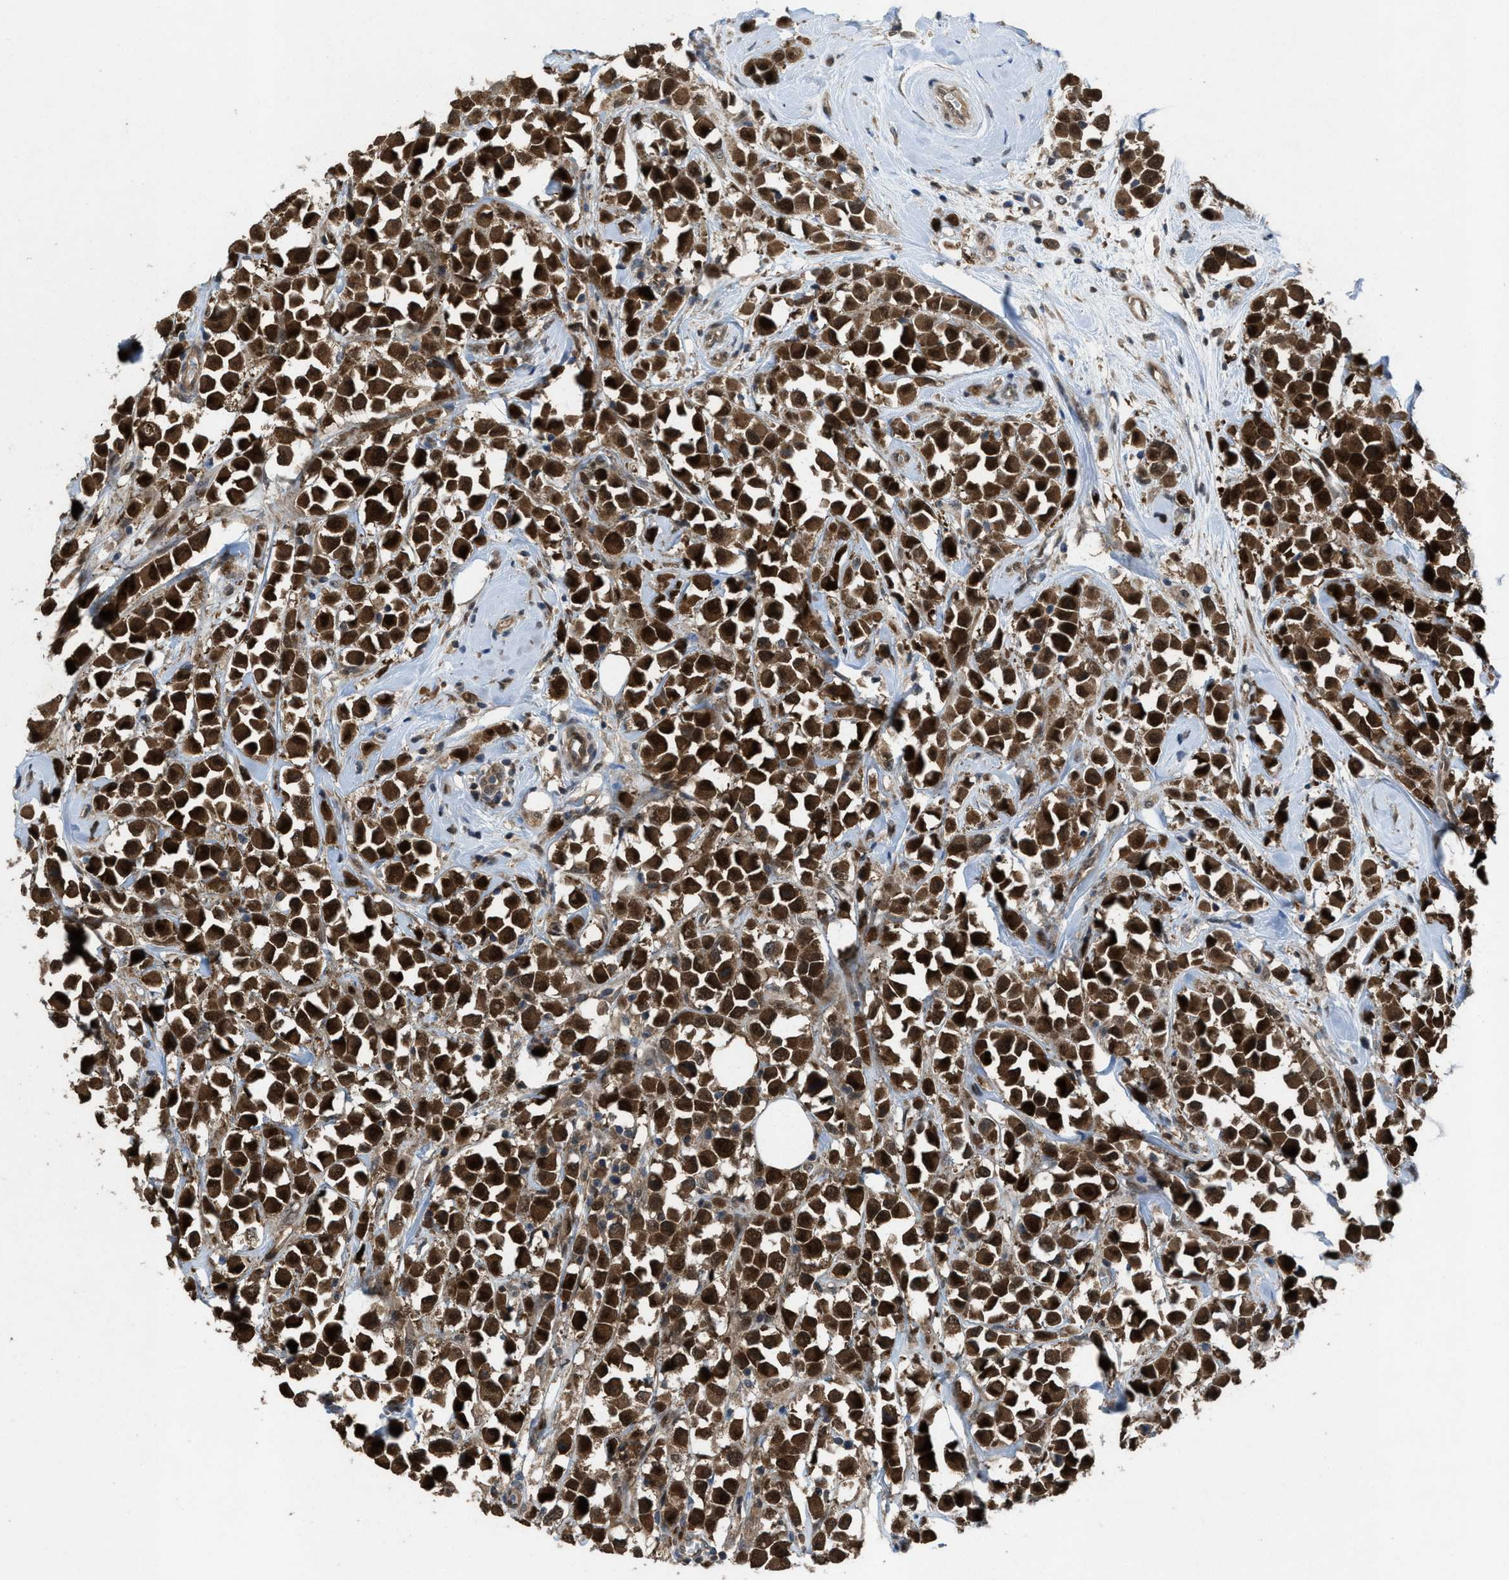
{"staining": {"intensity": "strong", "quantity": ">75%", "location": "cytoplasmic/membranous,nuclear"}, "tissue": "breast cancer", "cell_type": "Tumor cells", "image_type": "cancer", "snomed": [{"axis": "morphology", "description": "Duct carcinoma"}, {"axis": "topography", "description": "Breast"}], "caption": "A photomicrograph of invasive ductal carcinoma (breast) stained for a protein shows strong cytoplasmic/membranous and nuclear brown staining in tumor cells.", "gene": "PLAA", "patient": {"sex": "female", "age": 61}}